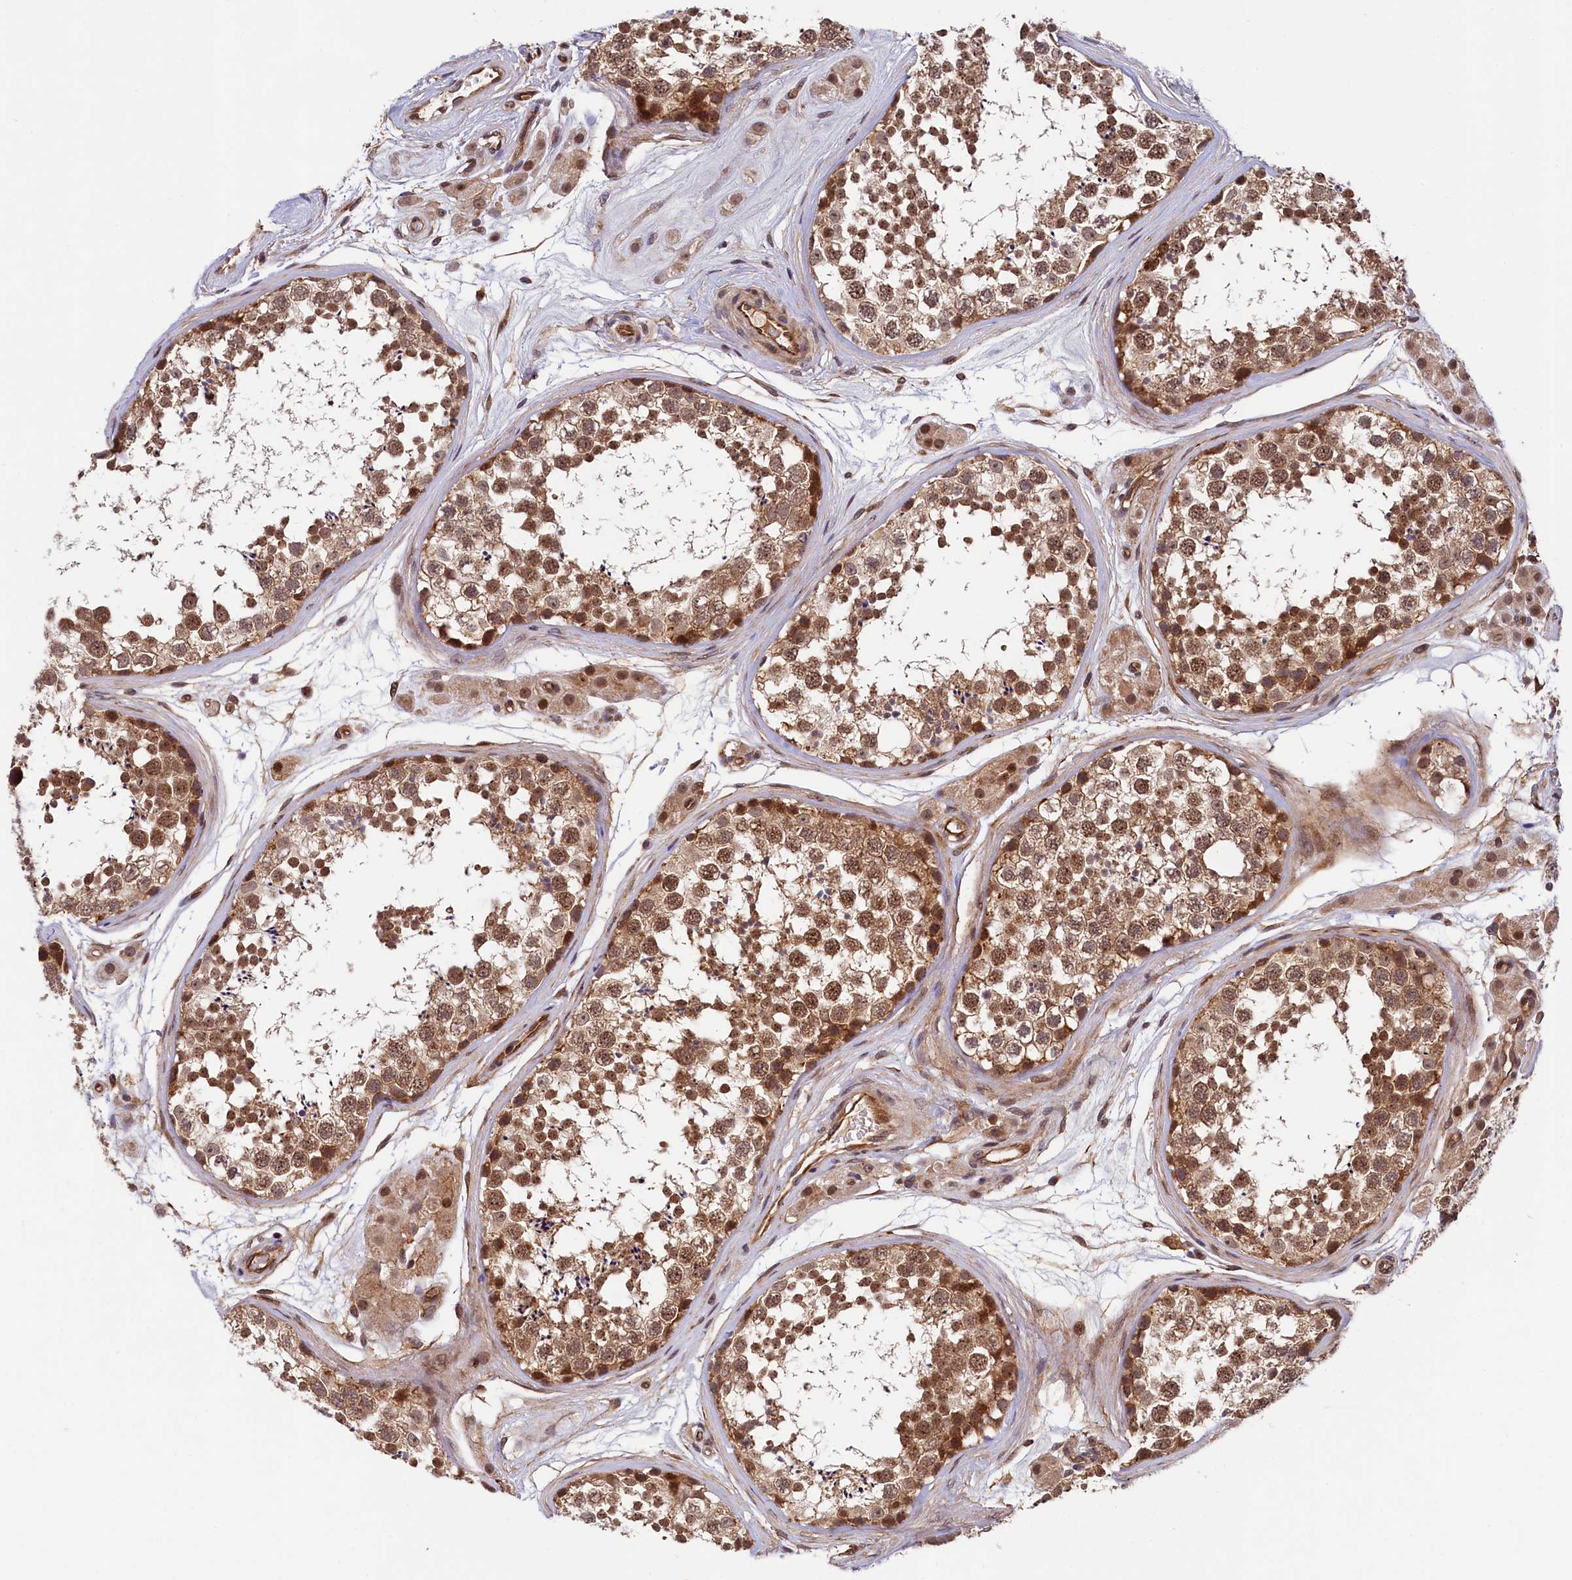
{"staining": {"intensity": "moderate", "quantity": ">75%", "location": "cytoplasmic/membranous,nuclear"}, "tissue": "testis", "cell_type": "Cells in seminiferous ducts", "image_type": "normal", "snomed": [{"axis": "morphology", "description": "Normal tissue, NOS"}, {"axis": "topography", "description": "Testis"}], "caption": "About >75% of cells in seminiferous ducts in benign testis show moderate cytoplasmic/membranous,nuclear protein staining as visualized by brown immunohistochemical staining.", "gene": "ARL14EP", "patient": {"sex": "male", "age": 56}}